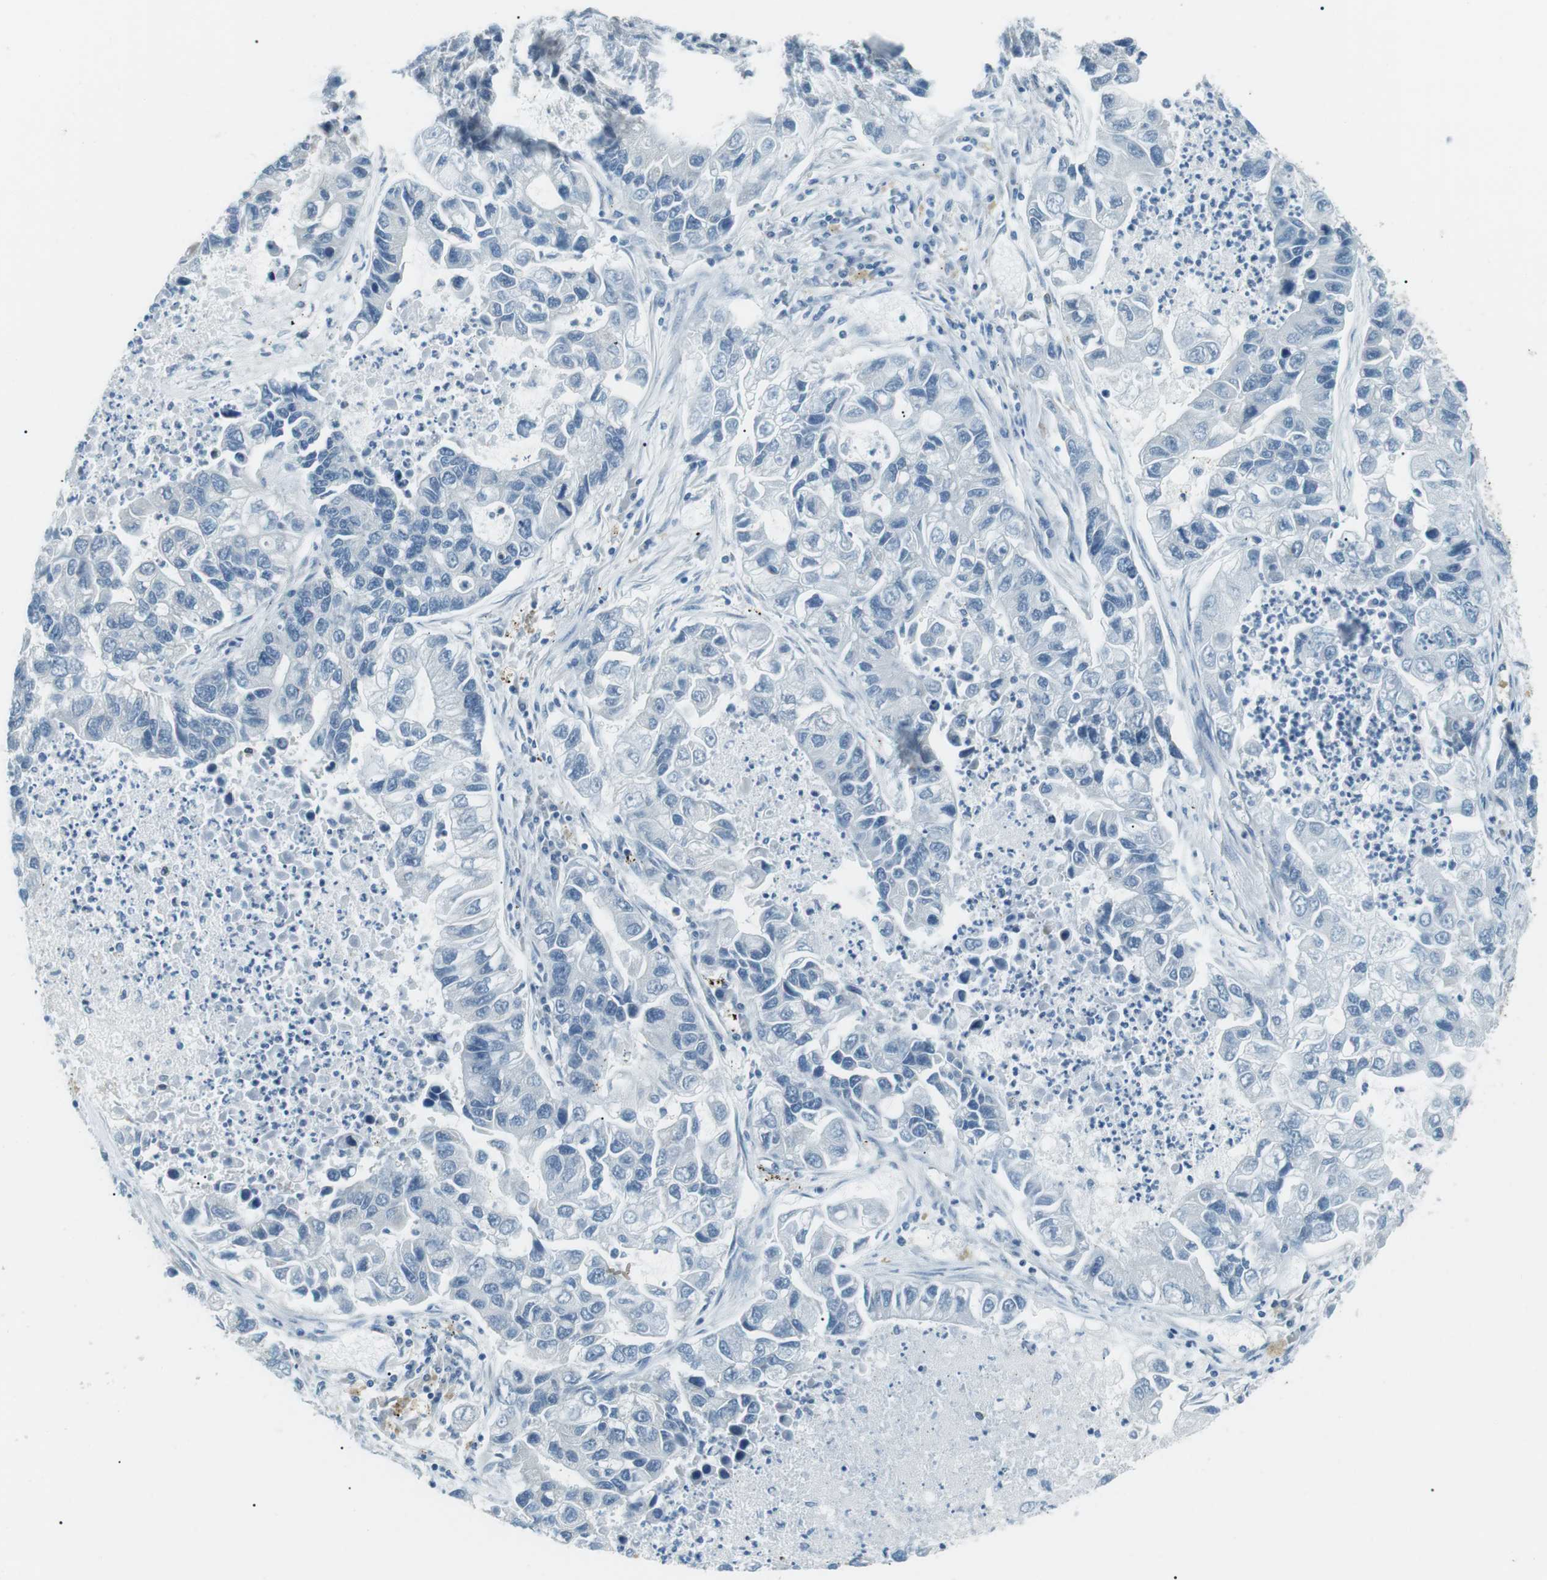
{"staining": {"intensity": "negative", "quantity": "none", "location": "none"}, "tissue": "lung cancer", "cell_type": "Tumor cells", "image_type": "cancer", "snomed": [{"axis": "morphology", "description": "Adenocarcinoma, NOS"}, {"axis": "topography", "description": "Lung"}], "caption": "The image demonstrates no significant positivity in tumor cells of adenocarcinoma (lung).", "gene": "SERPINB2", "patient": {"sex": "female", "age": 51}}